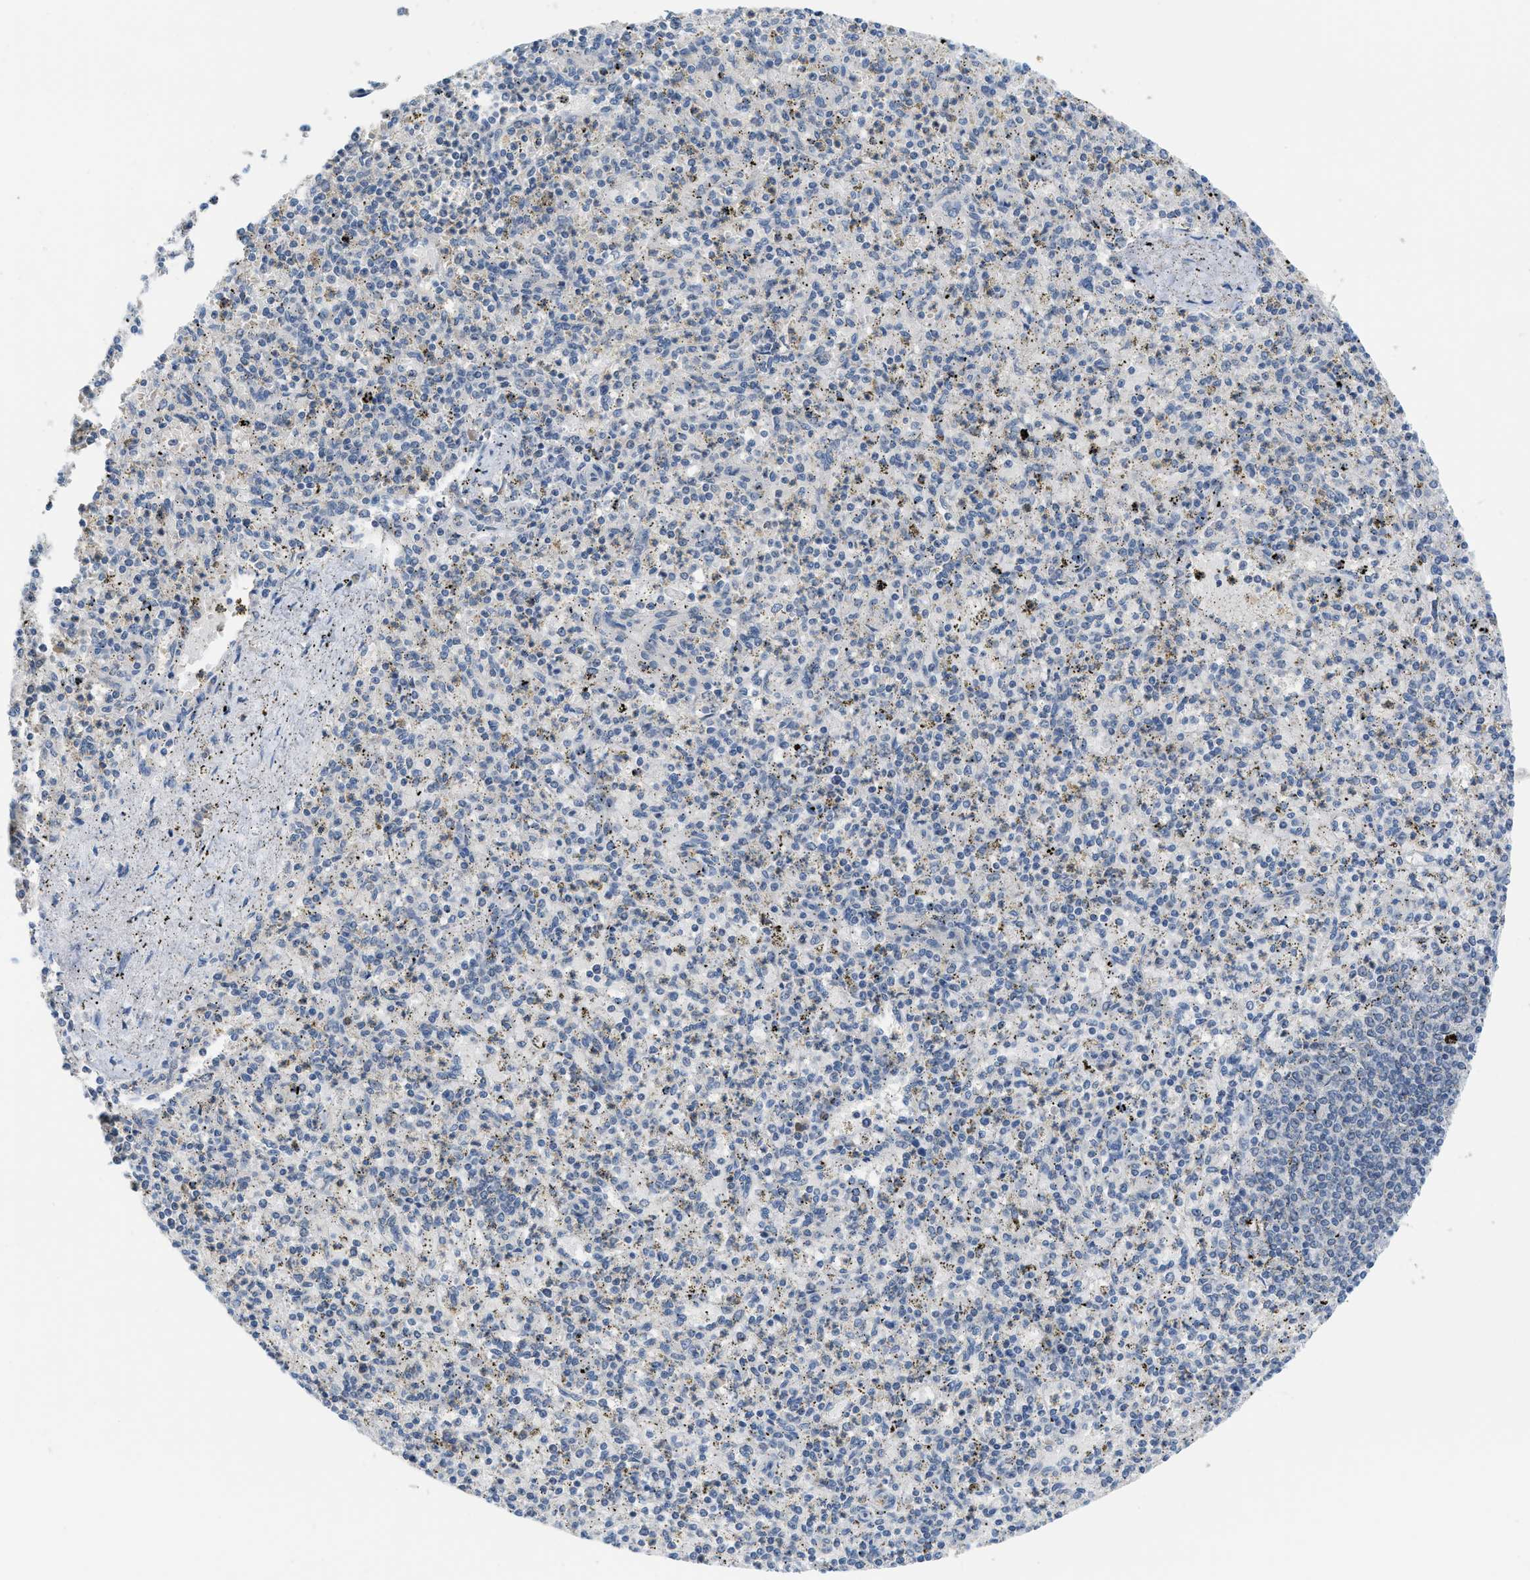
{"staining": {"intensity": "weak", "quantity": "<25%", "location": "cytoplasmic/membranous"}, "tissue": "spleen", "cell_type": "Cells in red pulp", "image_type": "normal", "snomed": [{"axis": "morphology", "description": "Normal tissue, NOS"}, {"axis": "topography", "description": "Spleen"}], "caption": "IHC of benign spleen displays no staining in cells in red pulp.", "gene": "PSAT1", "patient": {"sex": "male", "age": 72}}